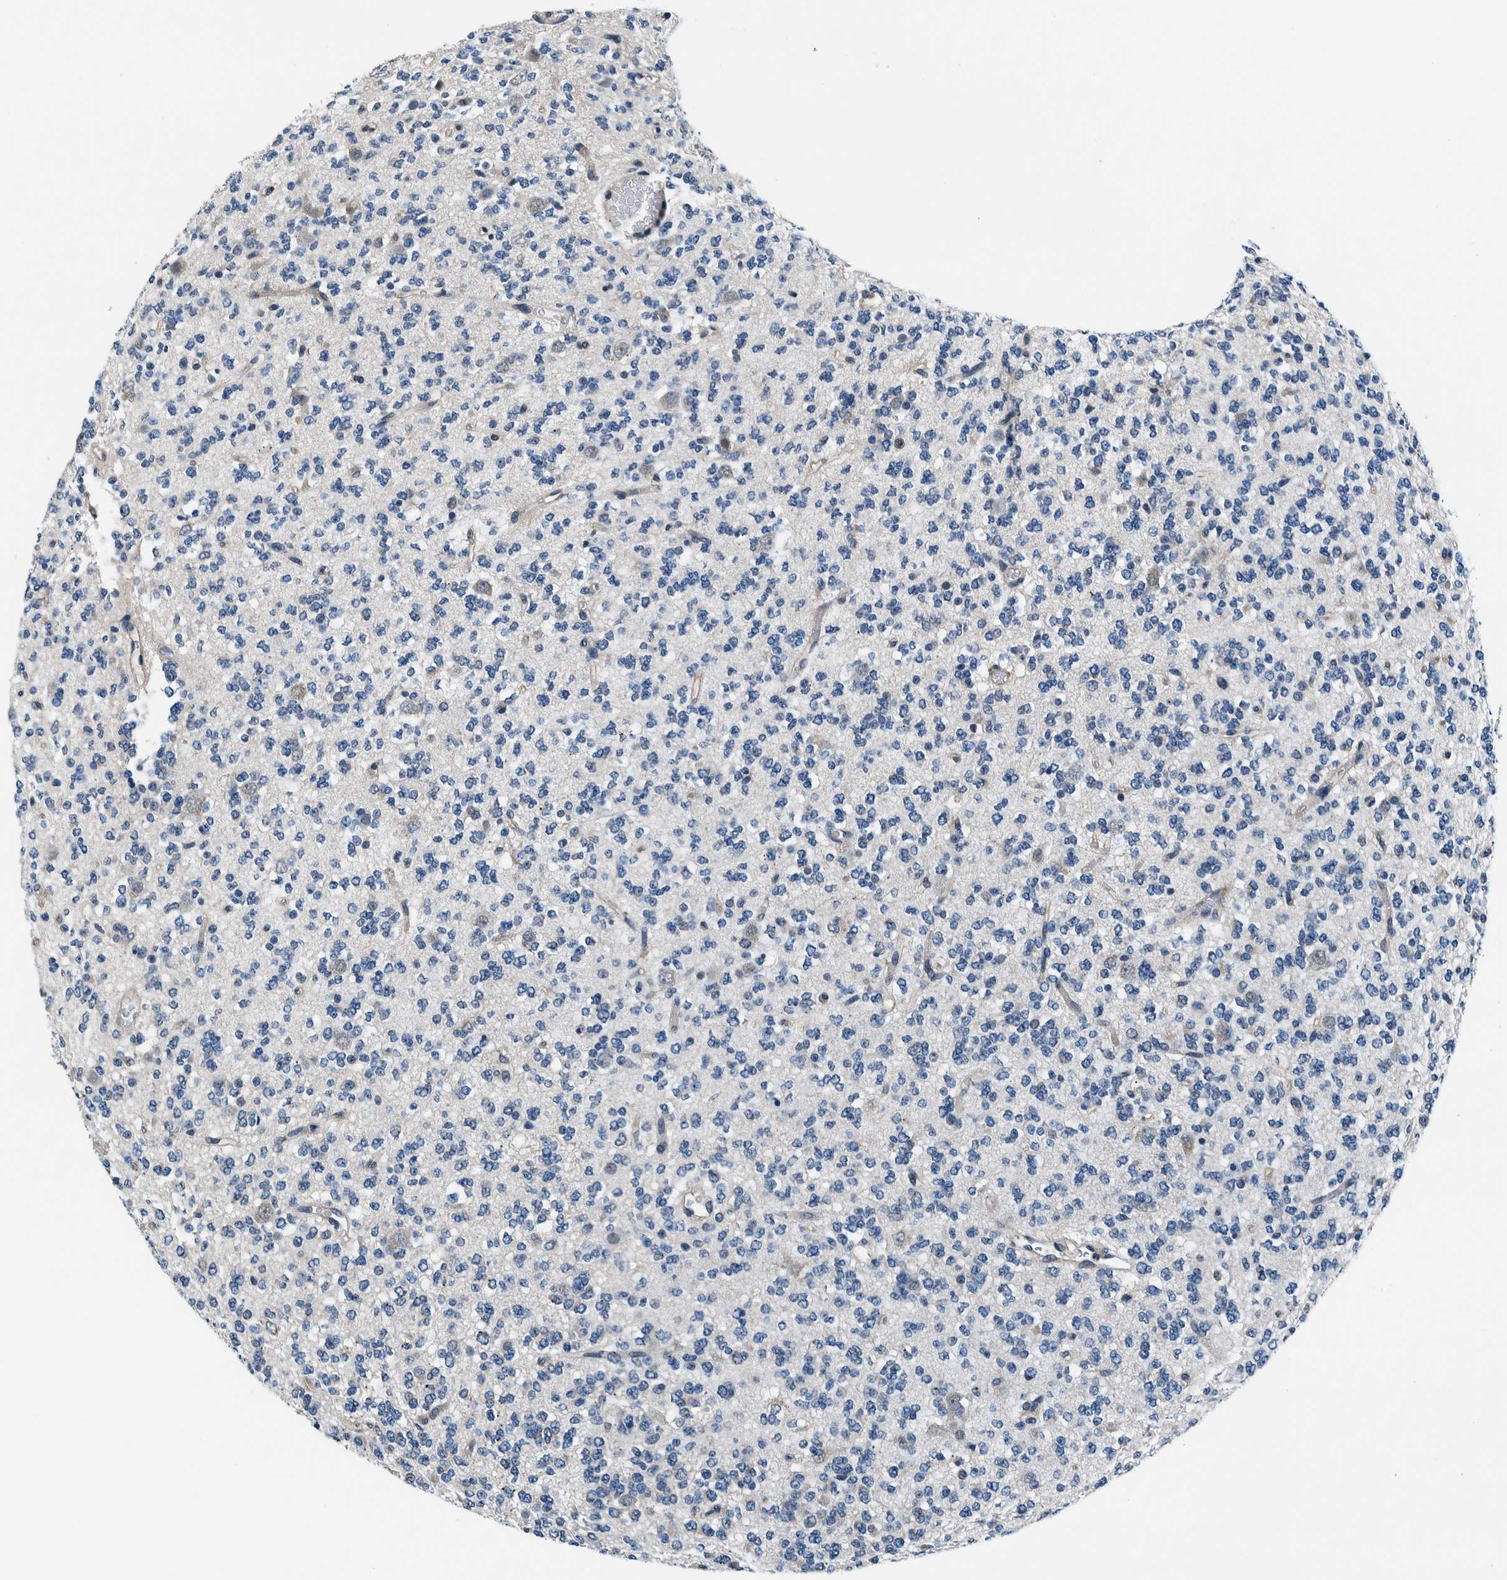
{"staining": {"intensity": "negative", "quantity": "none", "location": "none"}, "tissue": "glioma", "cell_type": "Tumor cells", "image_type": "cancer", "snomed": [{"axis": "morphology", "description": "Glioma, malignant, Low grade"}, {"axis": "topography", "description": "Brain"}], "caption": "High magnification brightfield microscopy of glioma stained with DAB (brown) and counterstained with hematoxylin (blue): tumor cells show no significant staining. (DAB IHC, high magnification).", "gene": "NIBAN2", "patient": {"sex": "male", "age": 38}}